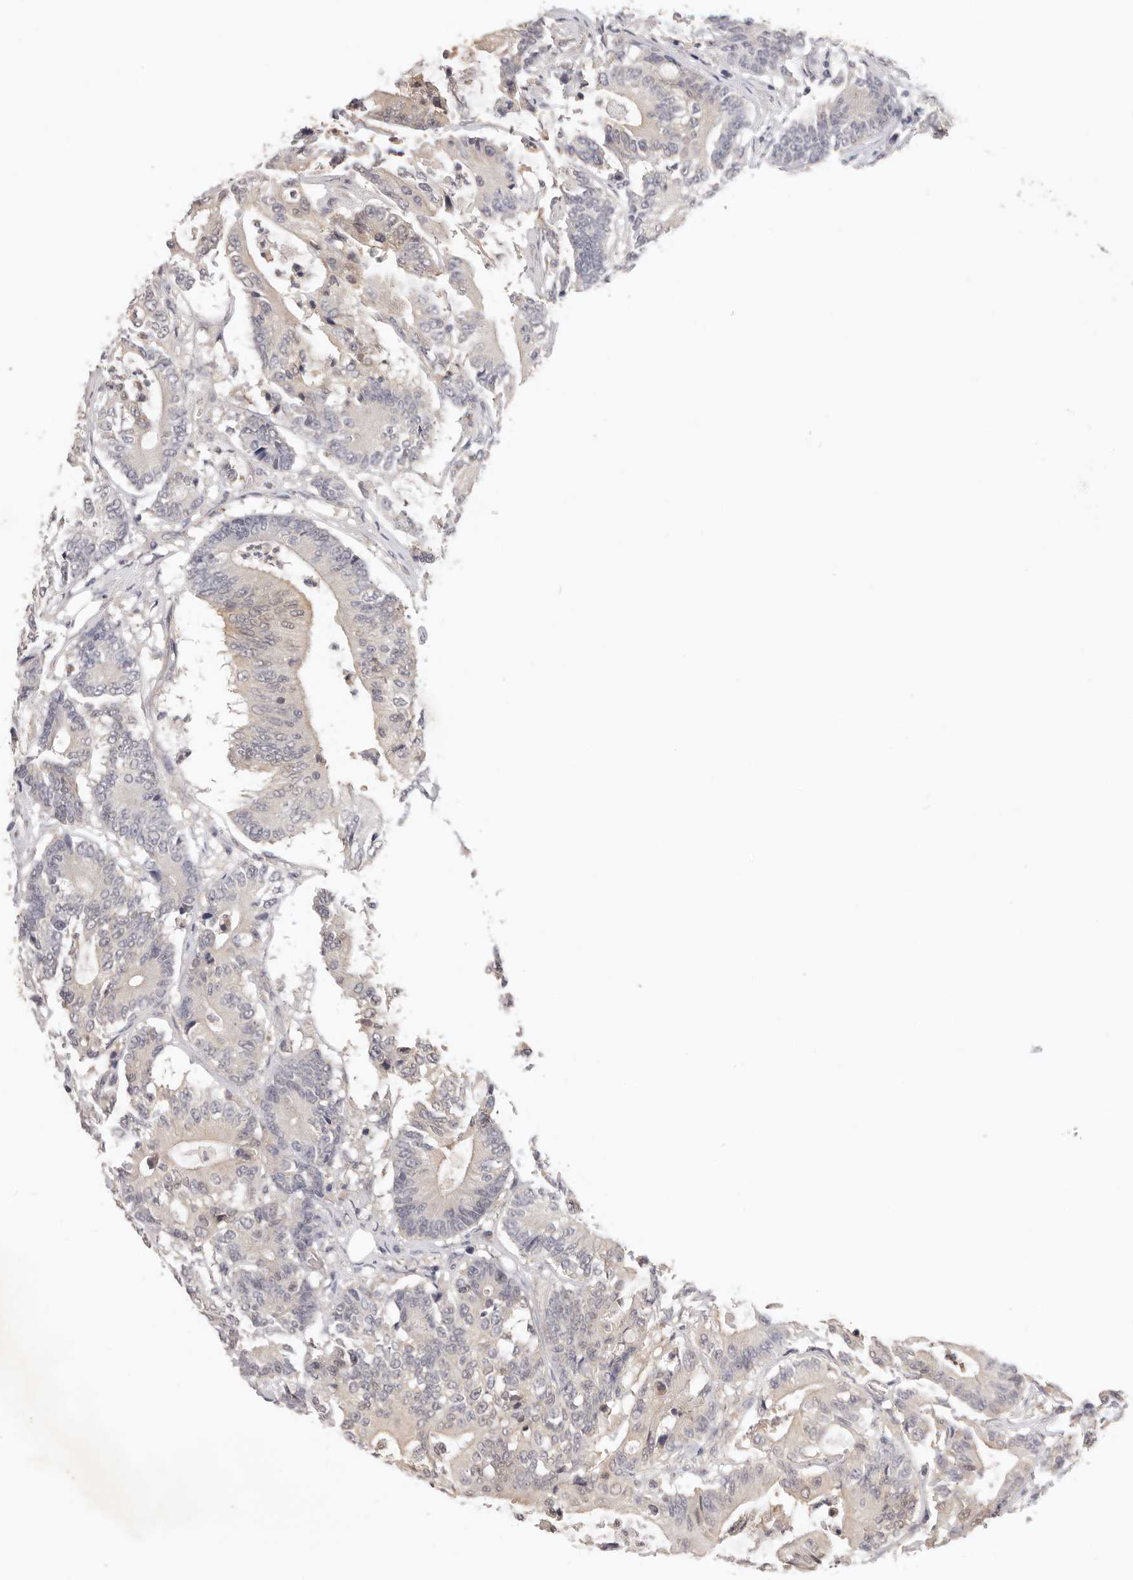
{"staining": {"intensity": "weak", "quantity": "<25%", "location": "cytoplasmic/membranous"}, "tissue": "colorectal cancer", "cell_type": "Tumor cells", "image_type": "cancer", "snomed": [{"axis": "morphology", "description": "Adenocarcinoma, NOS"}, {"axis": "topography", "description": "Colon"}], "caption": "Tumor cells show no significant protein expression in adenocarcinoma (colorectal). (DAB immunohistochemistry with hematoxylin counter stain).", "gene": "GGPS1", "patient": {"sex": "female", "age": 84}}